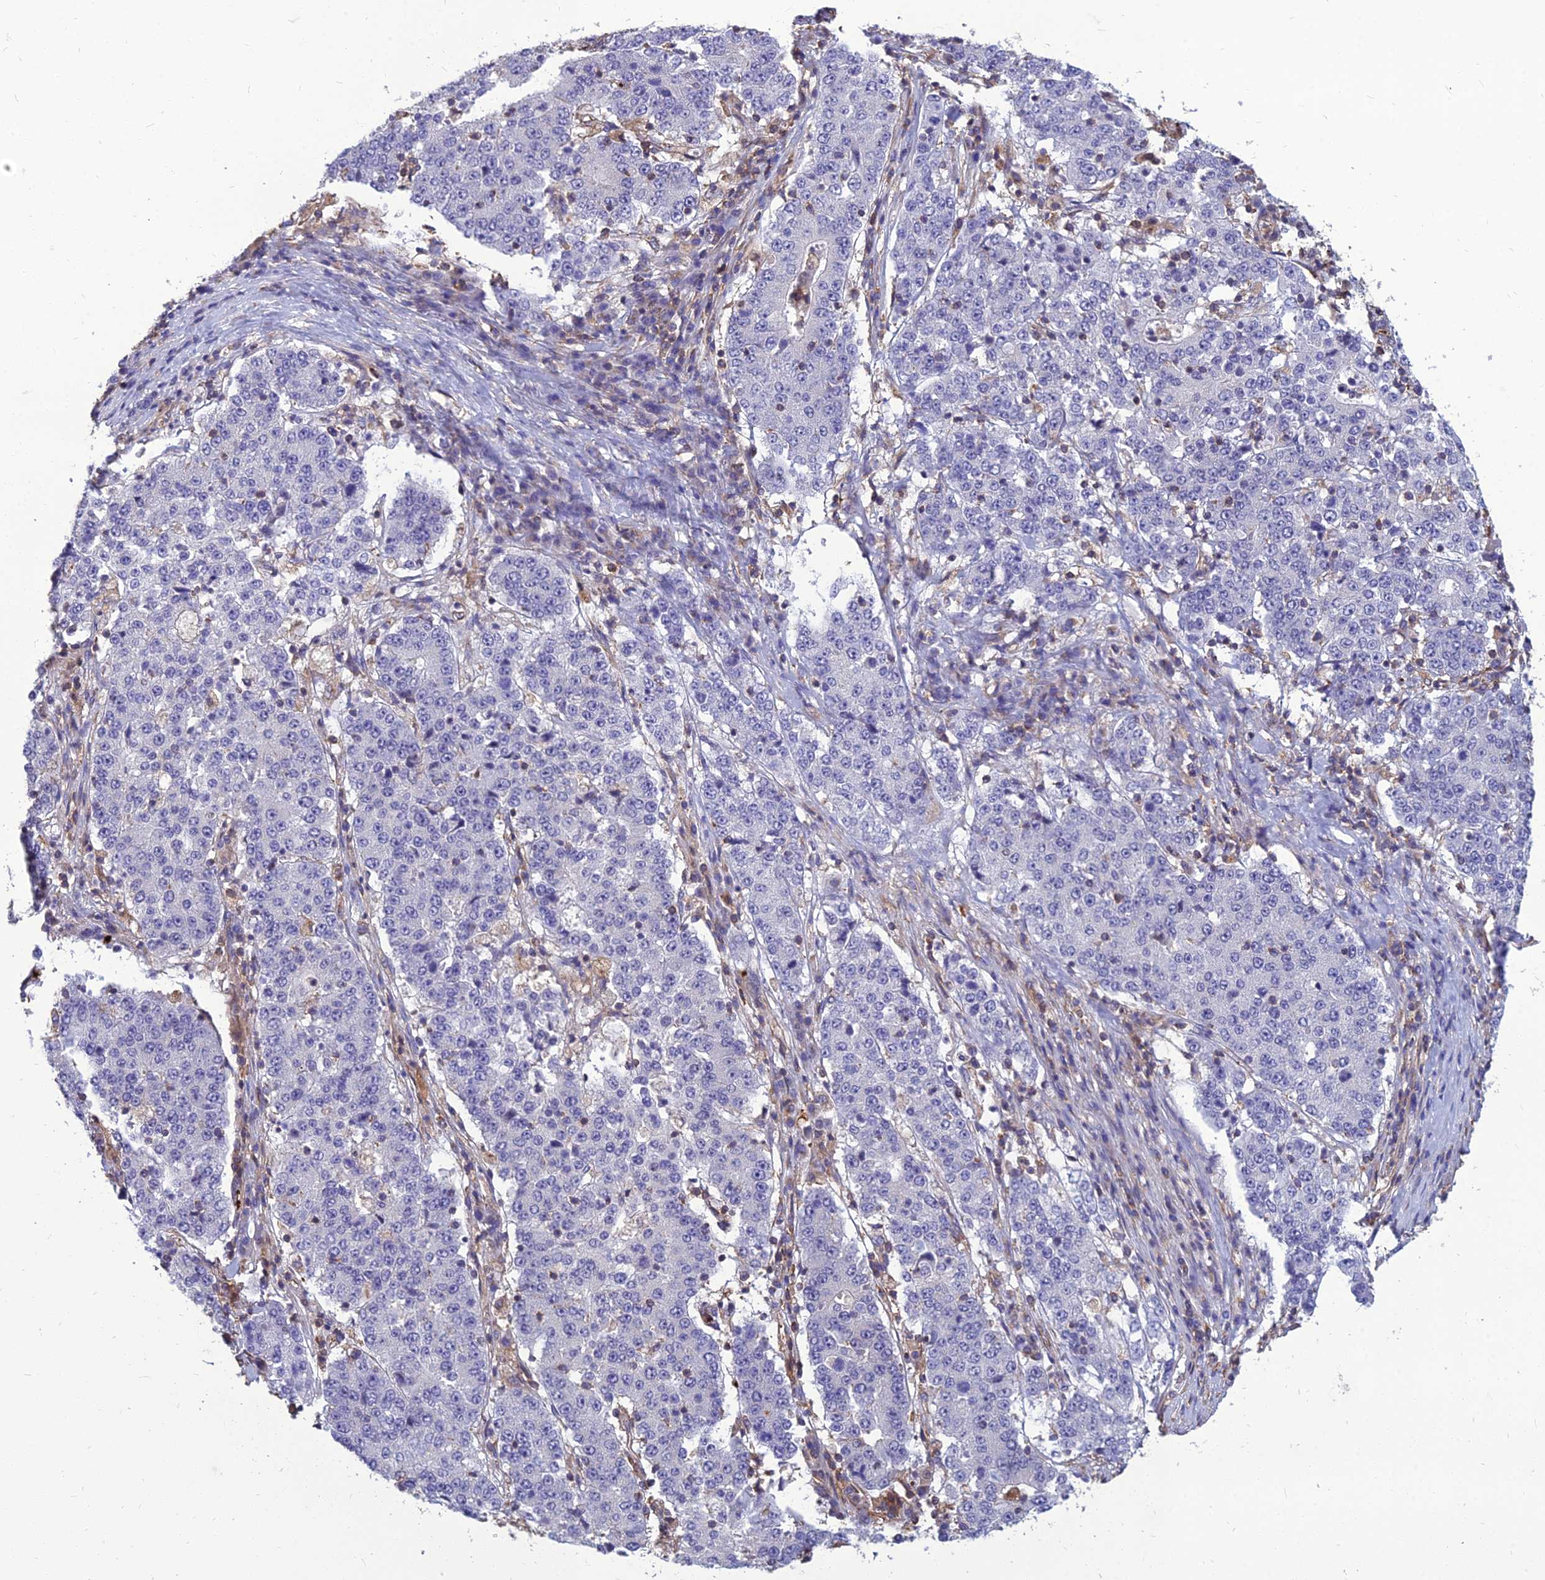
{"staining": {"intensity": "negative", "quantity": "none", "location": "none"}, "tissue": "stomach cancer", "cell_type": "Tumor cells", "image_type": "cancer", "snomed": [{"axis": "morphology", "description": "Adenocarcinoma, NOS"}, {"axis": "topography", "description": "Stomach"}], "caption": "There is no significant expression in tumor cells of stomach cancer (adenocarcinoma).", "gene": "PSMD11", "patient": {"sex": "male", "age": 59}}